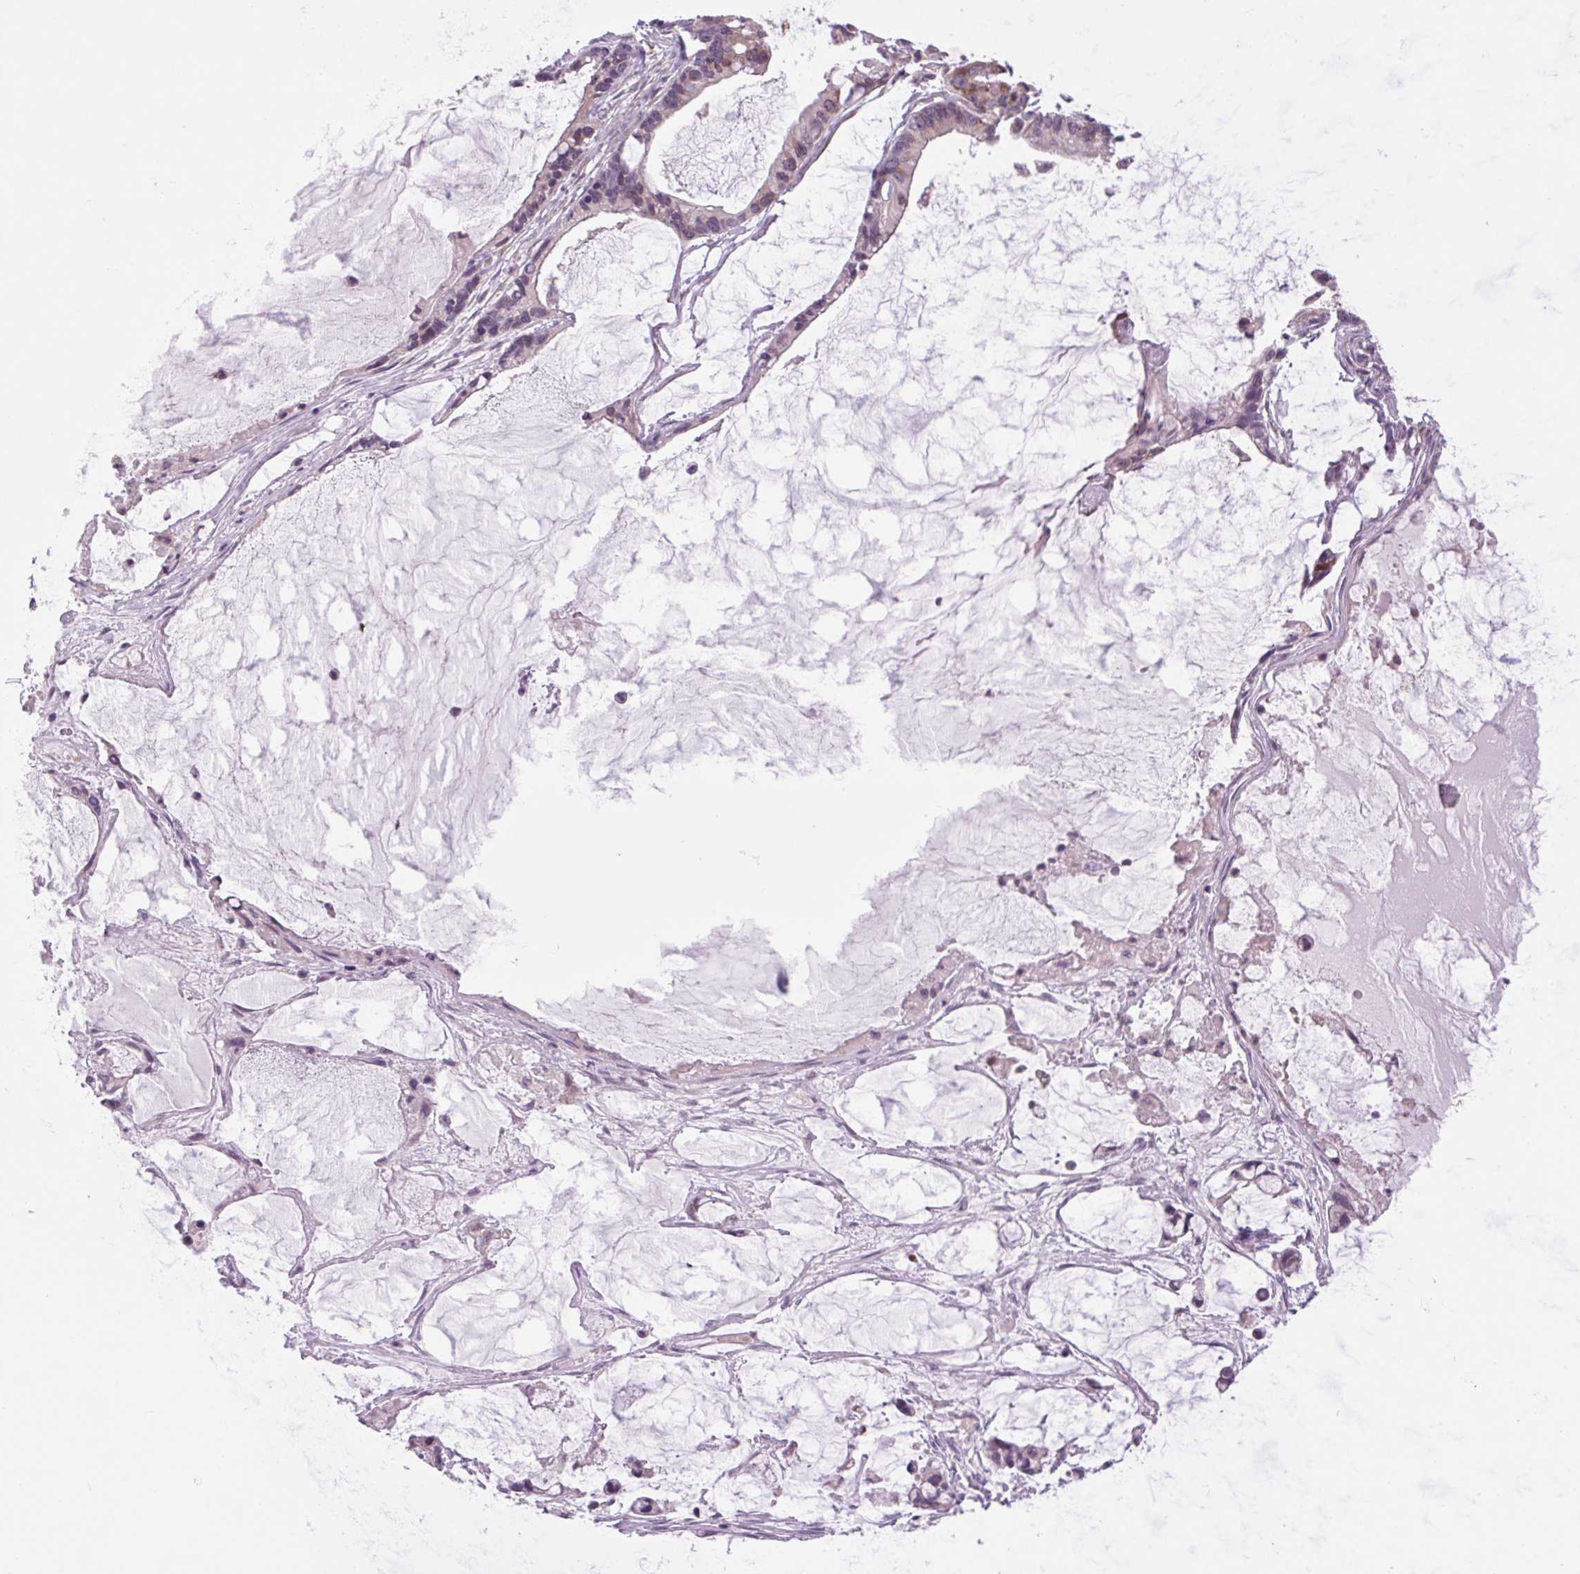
{"staining": {"intensity": "negative", "quantity": "none", "location": "none"}, "tissue": "ovarian cancer", "cell_type": "Tumor cells", "image_type": "cancer", "snomed": [{"axis": "morphology", "description": "Cystadenocarcinoma, mucinous, NOS"}, {"axis": "topography", "description": "Ovary"}], "caption": "IHC micrograph of neoplastic tissue: human ovarian mucinous cystadenocarcinoma stained with DAB (3,3'-diaminobenzidine) exhibits no significant protein expression in tumor cells. The staining is performed using DAB brown chromogen with nuclei counter-stained in using hematoxylin.", "gene": "PLA2G4A", "patient": {"sex": "female", "age": 63}}